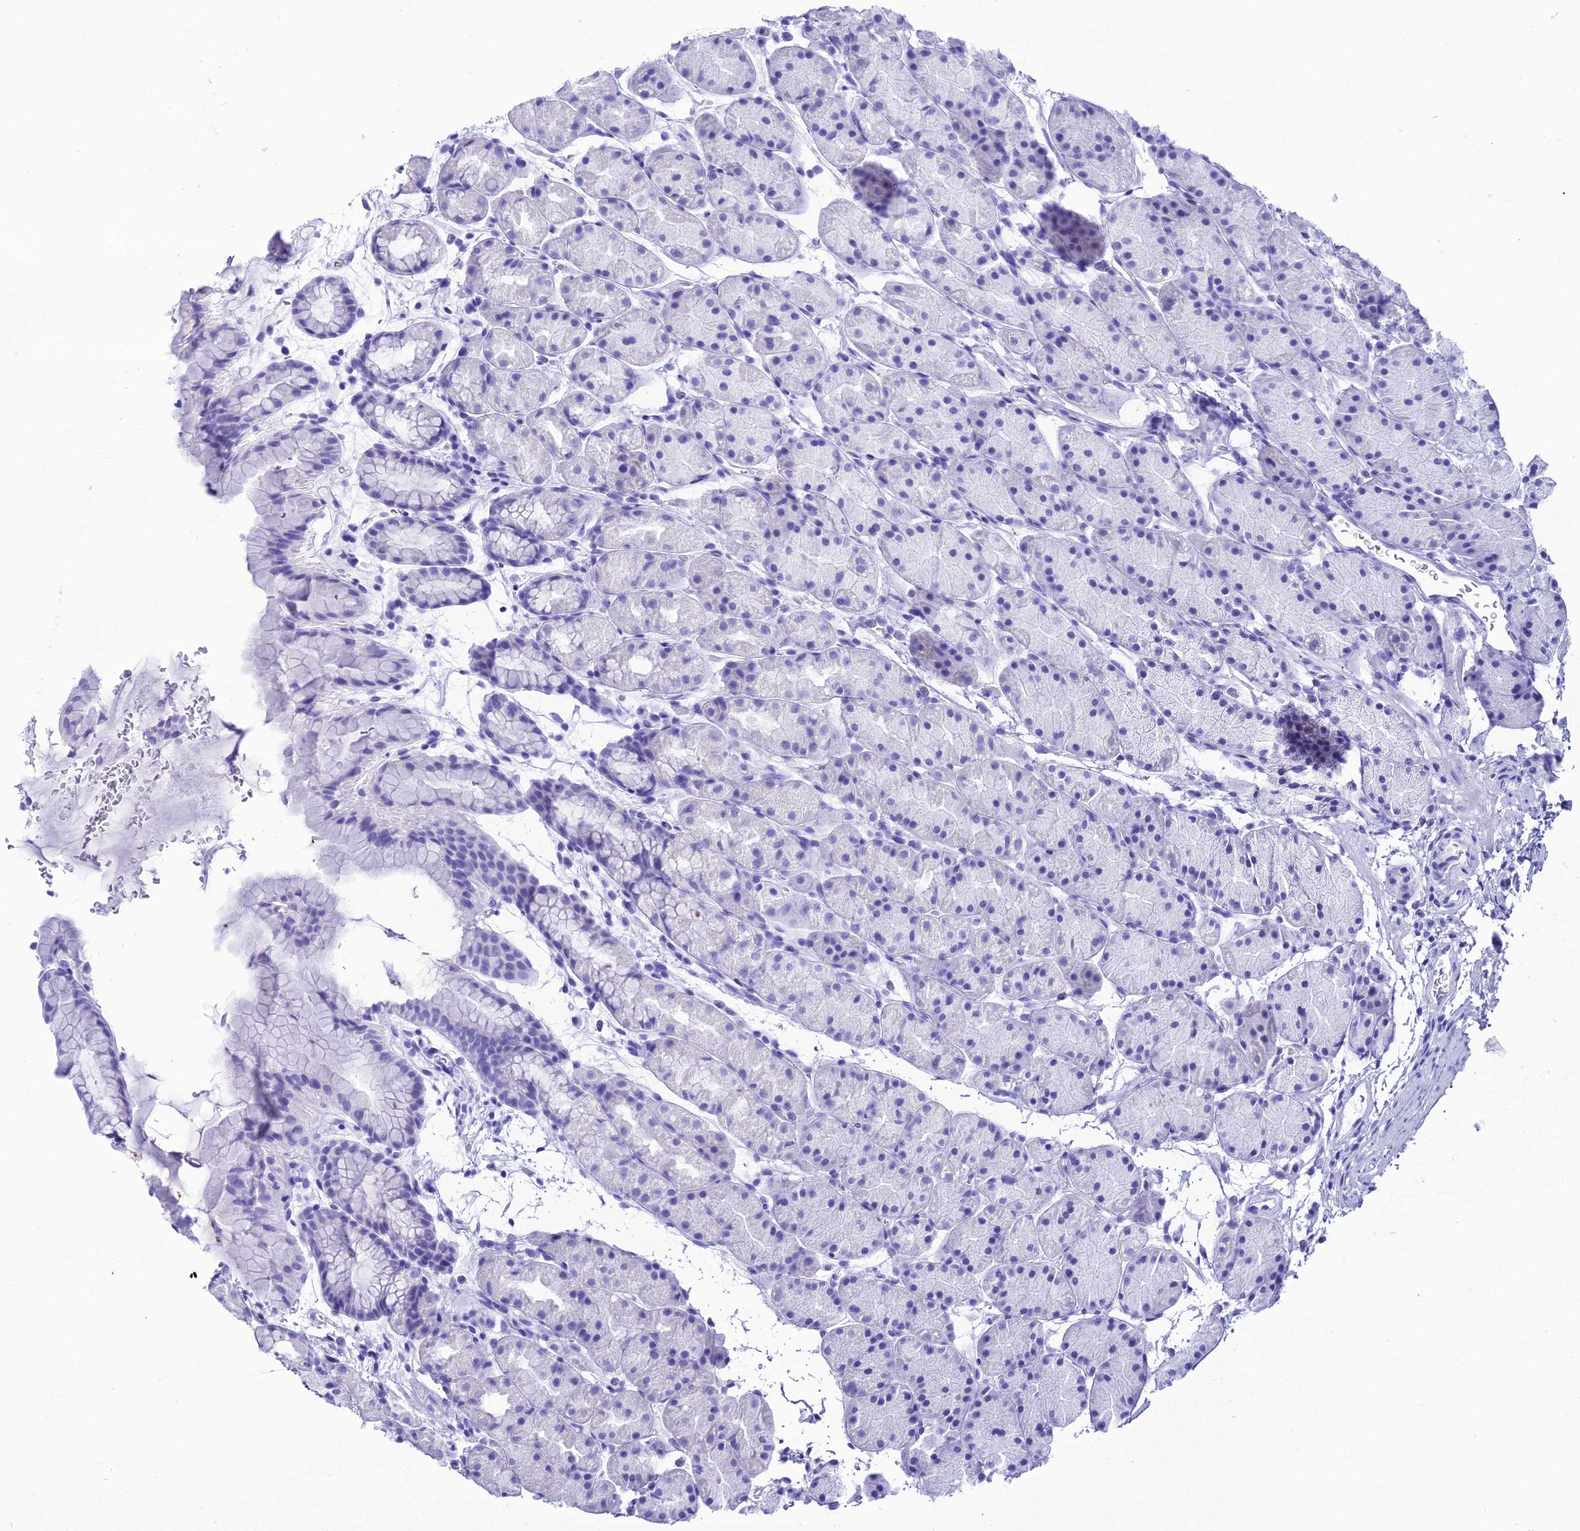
{"staining": {"intensity": "negative", "quantity": "none", "location": "none"}, "tissue": "stomach", "cell_type": "Glandular cells", "image_type": "normal", "snomed": [{"axis": "morphology", "description": "Normal tissue, NOS"}, {"axis": "topography", "description": "Stomach, upper"}, {"axis": "topography", "description": "Stomach"}], "caption": "DAB immunohistochemical staining of unremarkable human stomach exhibits no significant staining in glandular cells.", "gene": "PNMA5", "patient": {"sex": "male", "age": 47}}